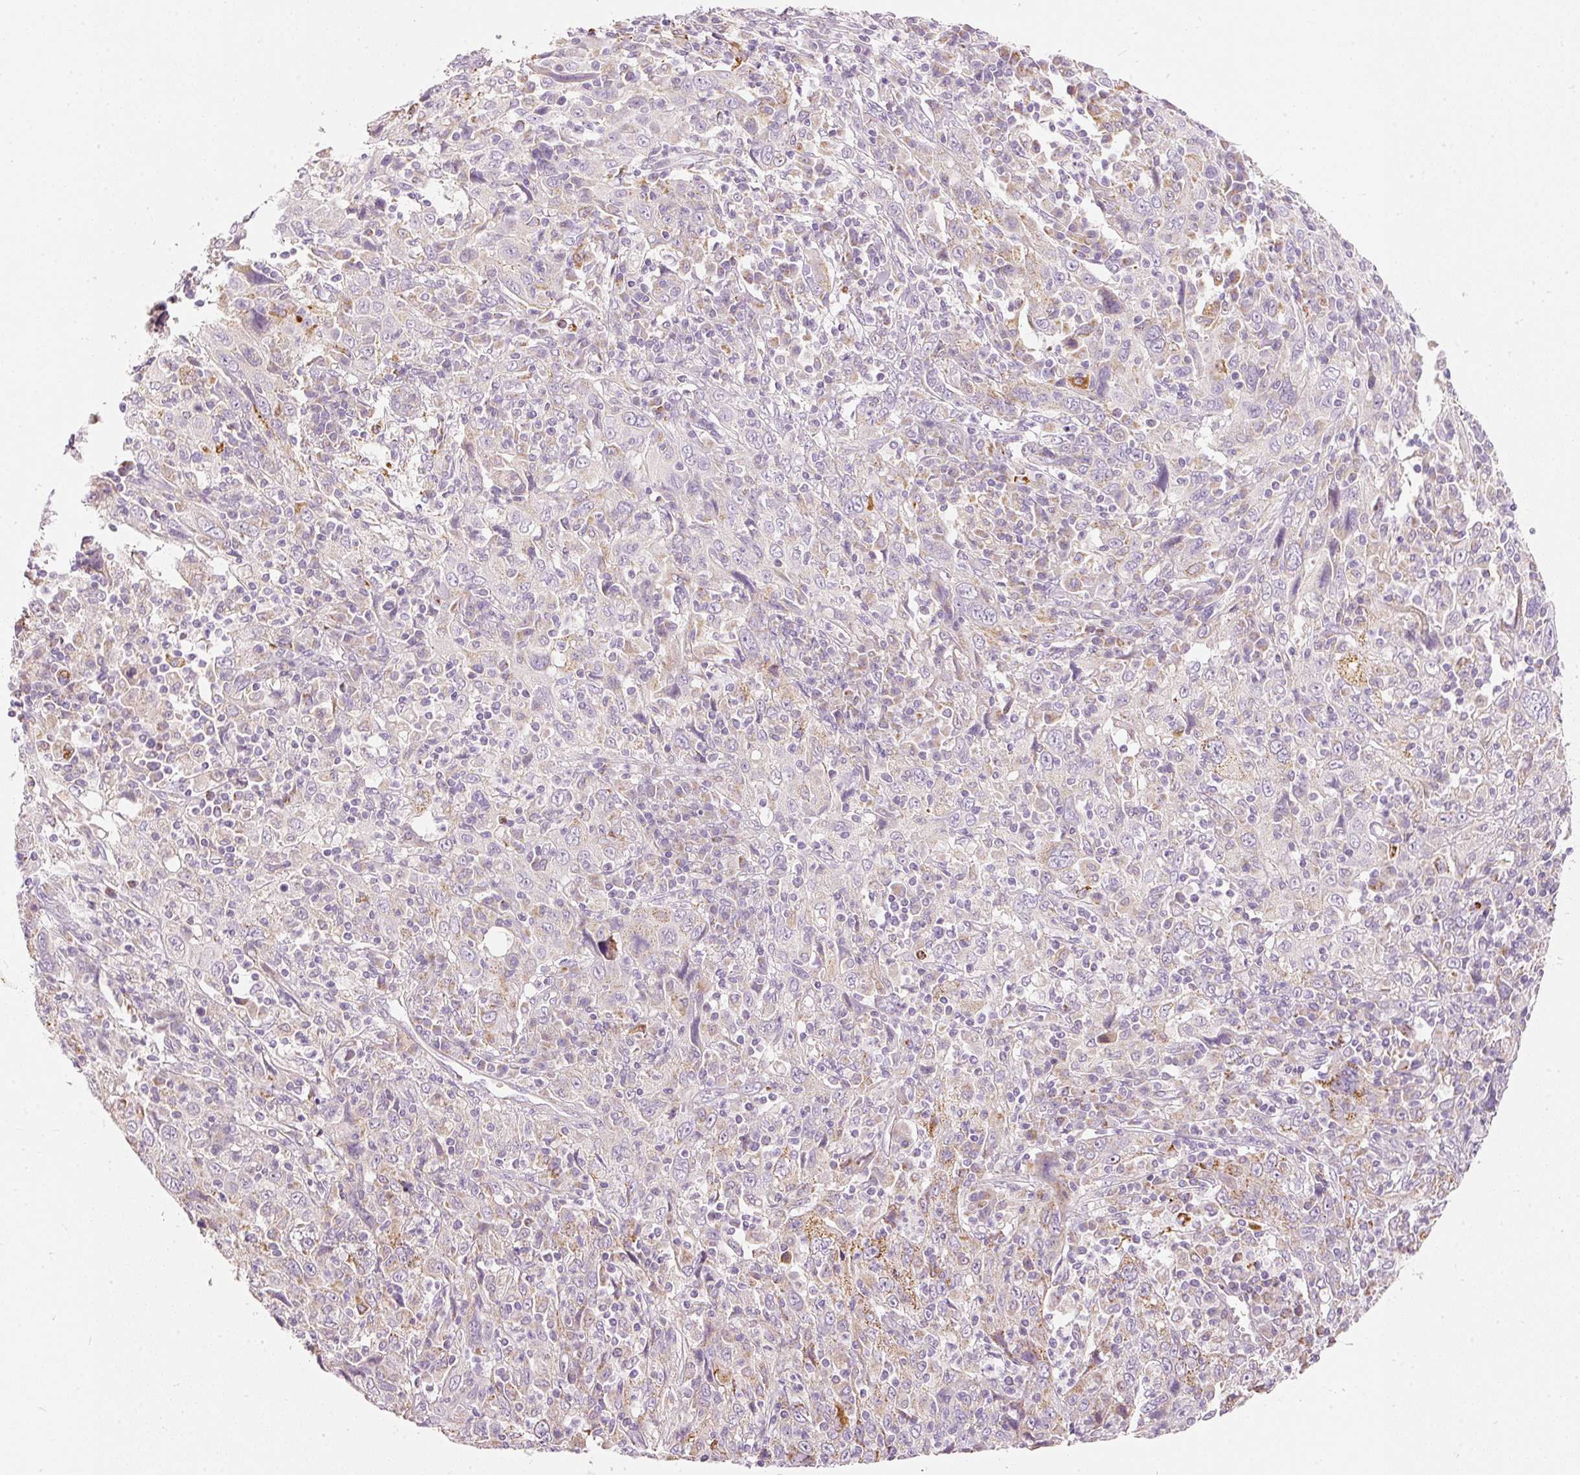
{"staining": {"intensity": "moderate", "quantity": "<25%", "location": "cytoplasmic/membranous"}, "tissue": "cervical cancer", "cell_type": "Tumor cells", "image_type": "cancer", "snomed": [{"axis": "morphology", "description": "Squamous cell carcinoma, NOS"}, {"axis": "topography", "description": "Cervix"}], "caption": "Protein staining of cervical cancer tissue reveals moderate cytoplasmic/membranous positivity in about <25% of tumor cells. (Brightfield microscopy of DAB IHC at high magnification).", "gene": "MTHFD2", "patient": {"sex": "female", "age": 46}}